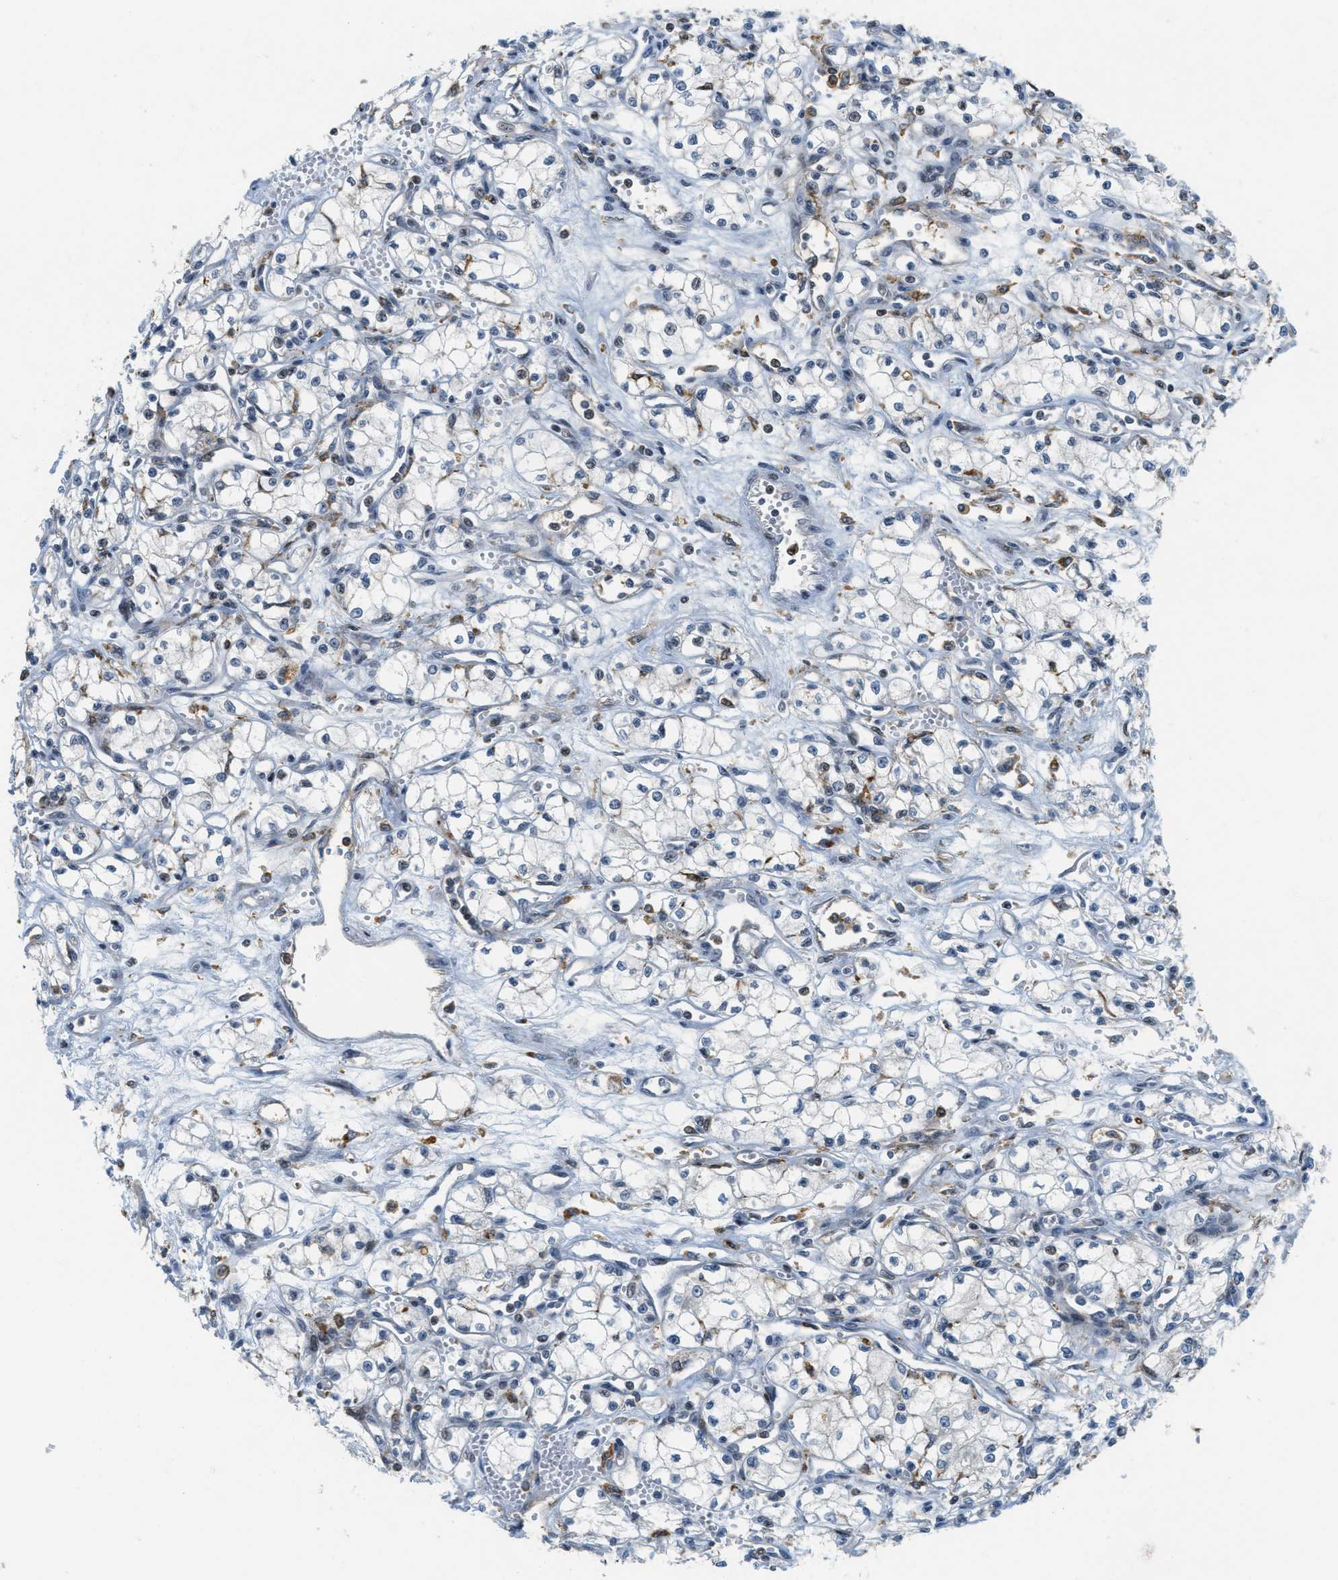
{"staining": {"intensity": "moderate", "quantity": "<25%", "location": "nuclear"}, "tissue": "renal cancer", "cell_type": "Tumor cells", "image_type": "cancer", "snomed": [{"axis": "morphology", "description": "Normal tissue, NOS"}, {"axis": "morphology", "description": "Adenocarcinoma, NOS"}, {"axis": "topography", "description": "Kidney"}], "caption": "Human adenocarcinoma (renal) stained with a protein marker displays moderate staining in tumor cells.", "gene": "ING1", "patient": {"sex": "male", "age": 59}}